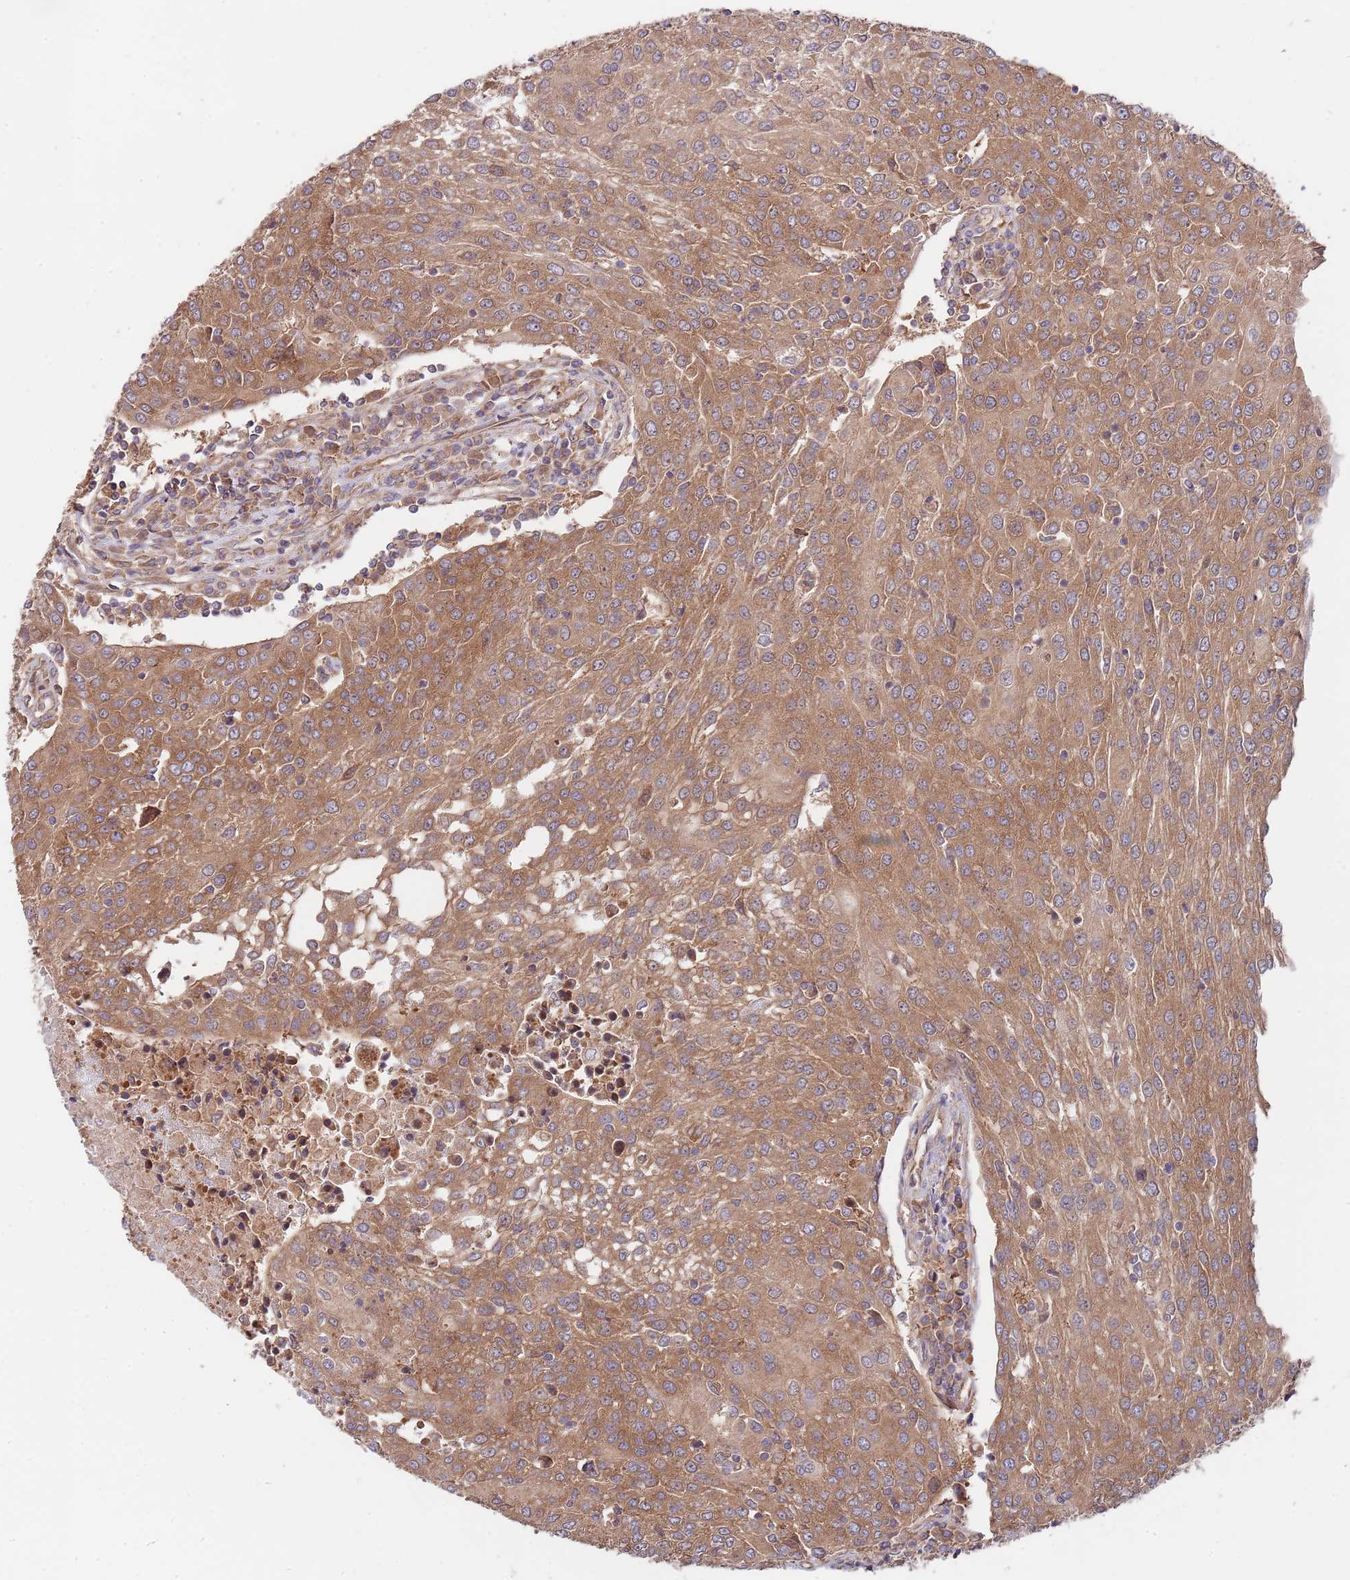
{"staining": {"intensity": "moderate", "quantity": ">75%", "location": "cytoplasmic/membranous"}, "tissue": "urothelial cancer", "cell_type": "Tumor cells", "image_type": "cancer", "snomed": [{"axis": "morphology", "description": "Urothelial carcinoma, High grade"}, {"axis": "topography", "description": "Urinary bladder"}], "caption": "DAB immunohistochemical staining of urothelial cancer demonstrates moderate cytoplasmic/membranous protein positivity in approximately >75% of tumor cells.", "gene": "EIF3F", "patient": {"sex": "female", "age": 85}}